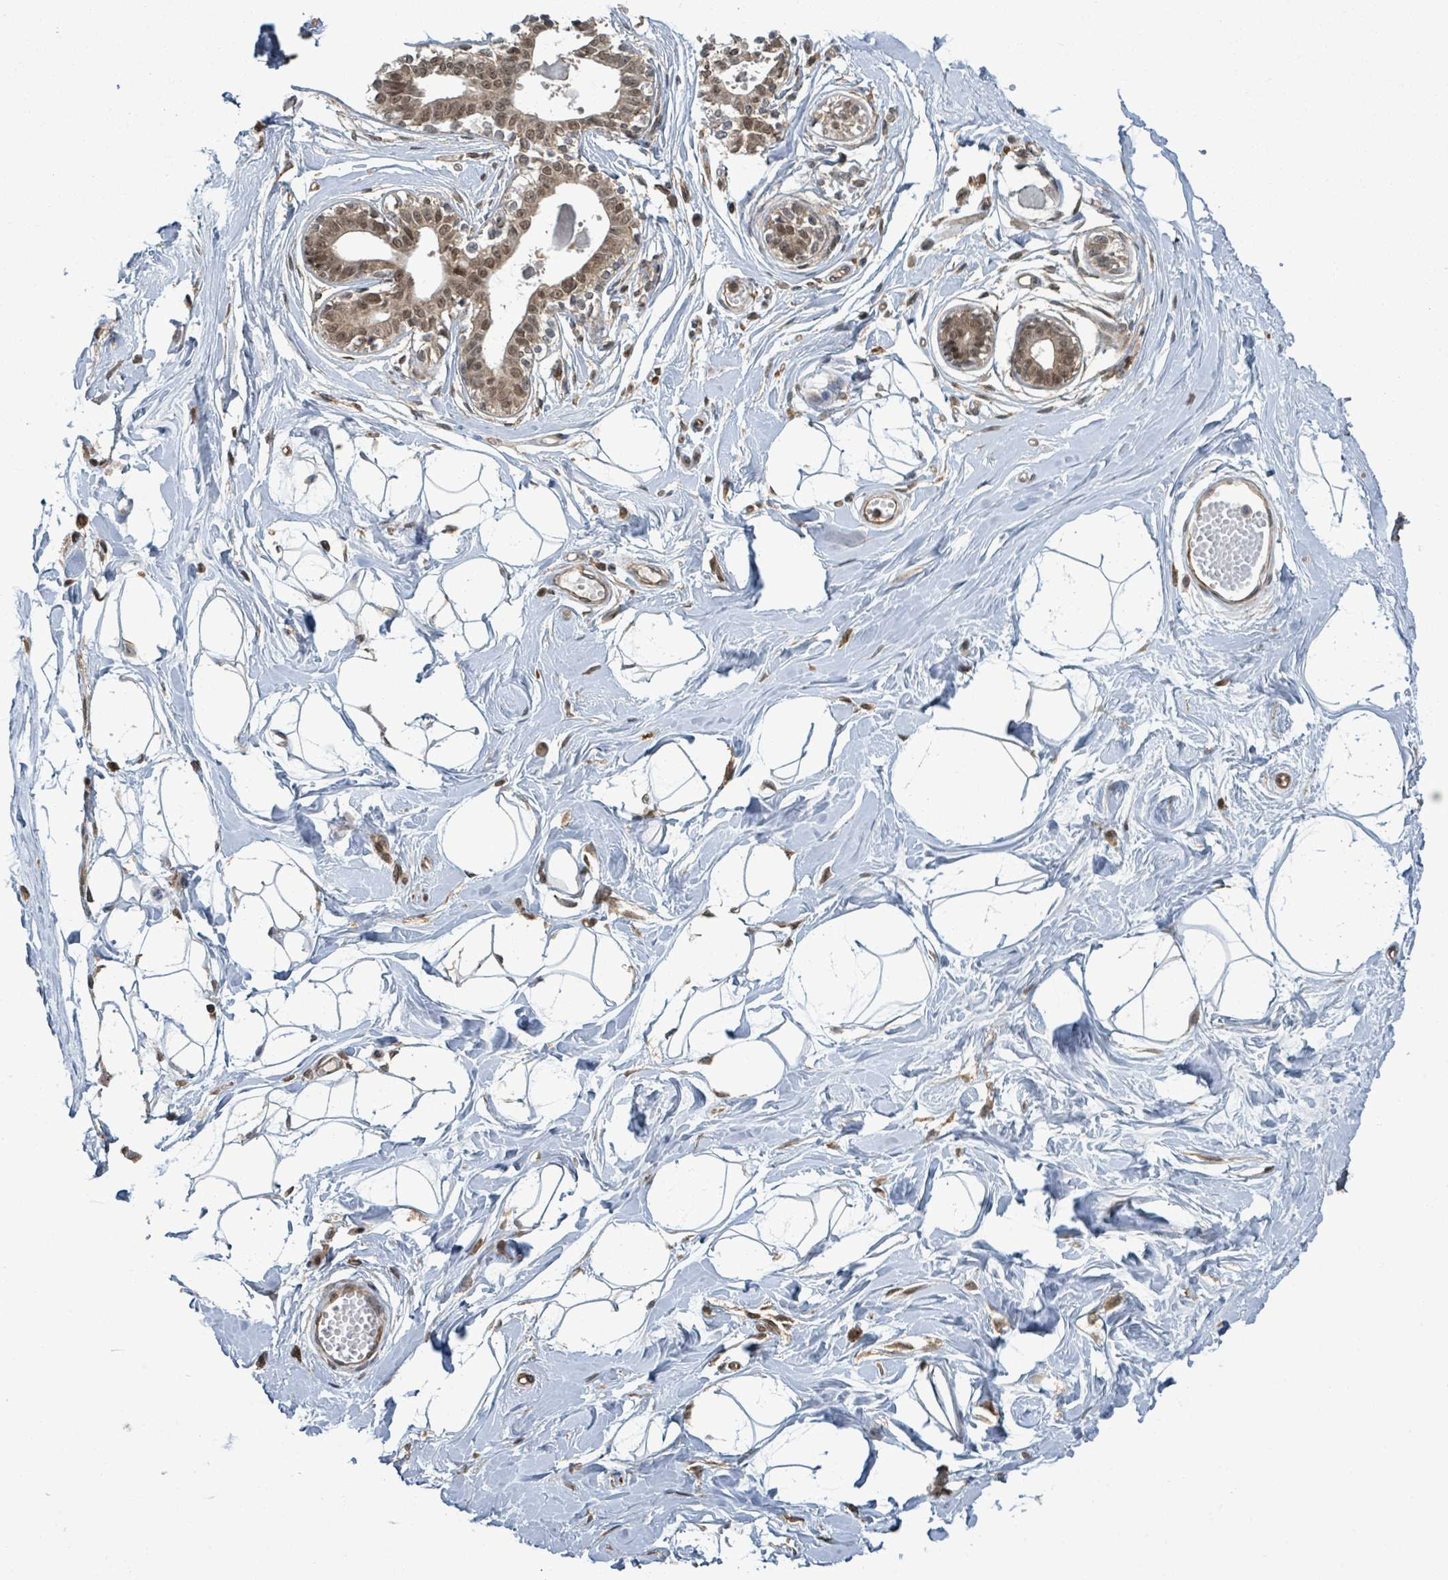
{"staining": {"intensity": "negative", "quantity": "none", "location": "none"}, "tissue": "breast", "cell_type": "Adipocytes", "image_type": "normal", "snomed": [{"axis": "morphology", "description": "Normal tissue, NOS"}, {"axis": "topography", "description": "Breast"}], "caption": "This is an IHC image of benign human breast. There is no positivity in adipocytes.", "gene": "ENSG00000256500", "patient": {"sex": "female", "age": 45}}